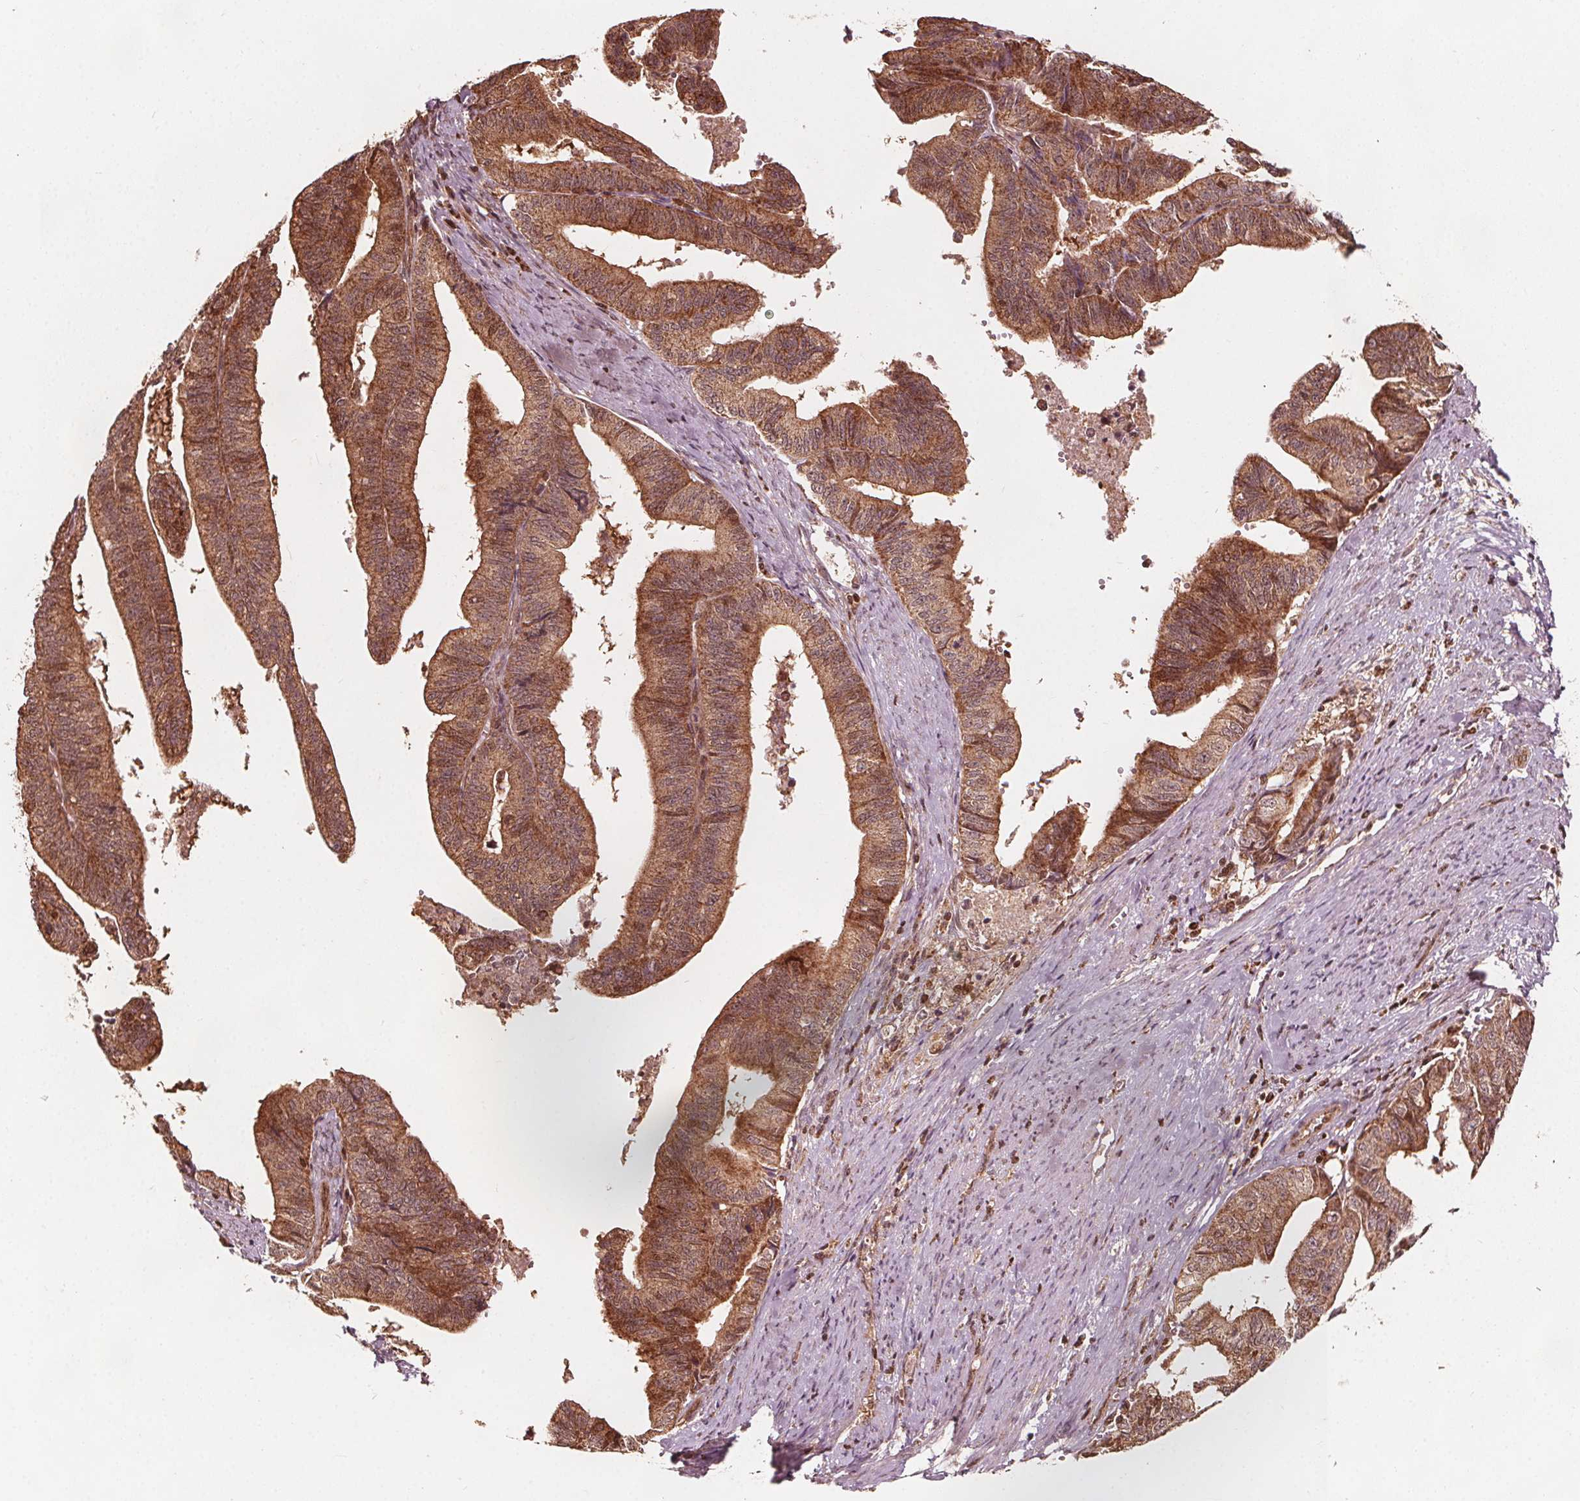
{"staining": {"intensity": "moderate", "quantity": ">75%", "location": "cytoplasmic/membranous"}, "tissue": "endometrial cancer", "cell_type": "Tumor cells", "image_type": "cancer", "snomed": [{"axis": "morphology", "description": "Adenocarcinoma, NOS"}, {"axis": "topography", "description": "Endometrium"}], "caption": "Immunohistochemical staining of human endometrial cancer (adenocarcinoma) displays medium levels of moderate cytoplasmic/membranous protein expression in approximately >75% of tumor cells.", "gene": "AIP", "patient": {"sex": "female", "age": 65}}